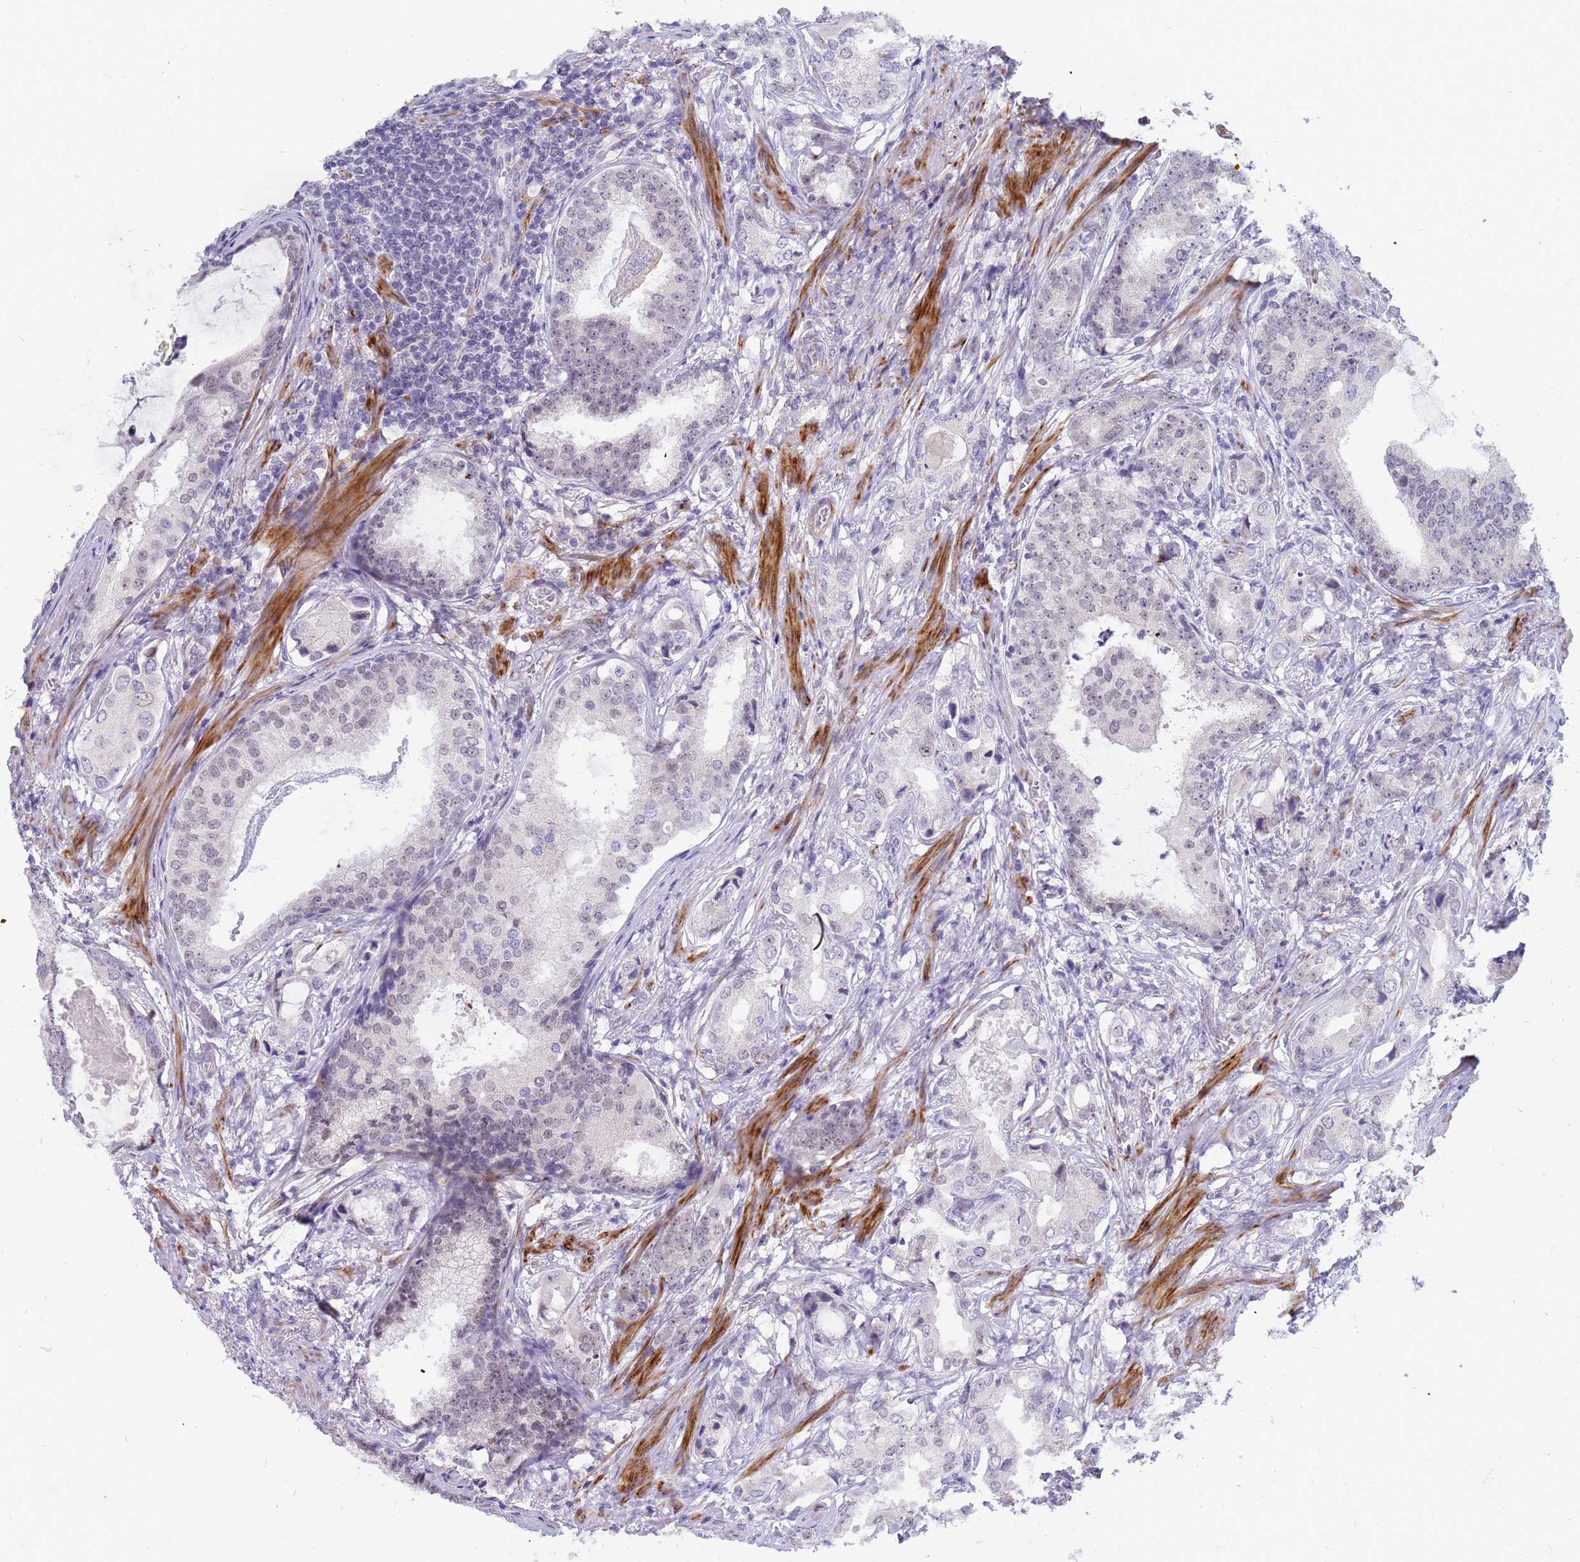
{"staining": {"intensity": "weak", "quantity": "25%-75%", "location": "nuclear"}, "tissue": "prostate cancer", "cell_type": "Tumor cells", "image_type": "cancer", "snomed": [{"axis": "morphology", "description": "Adenocarcinoma, Low grade"}, {"axis": "topography", "description": "Prostate"}], "caption": "Human prostate cancer stained with a brown dye displays weak nuclear positive staining in approximately 25%-75% of tumor cells.", "gene": "CXorf65", "patient": {"sex": "male", "age": 71}}